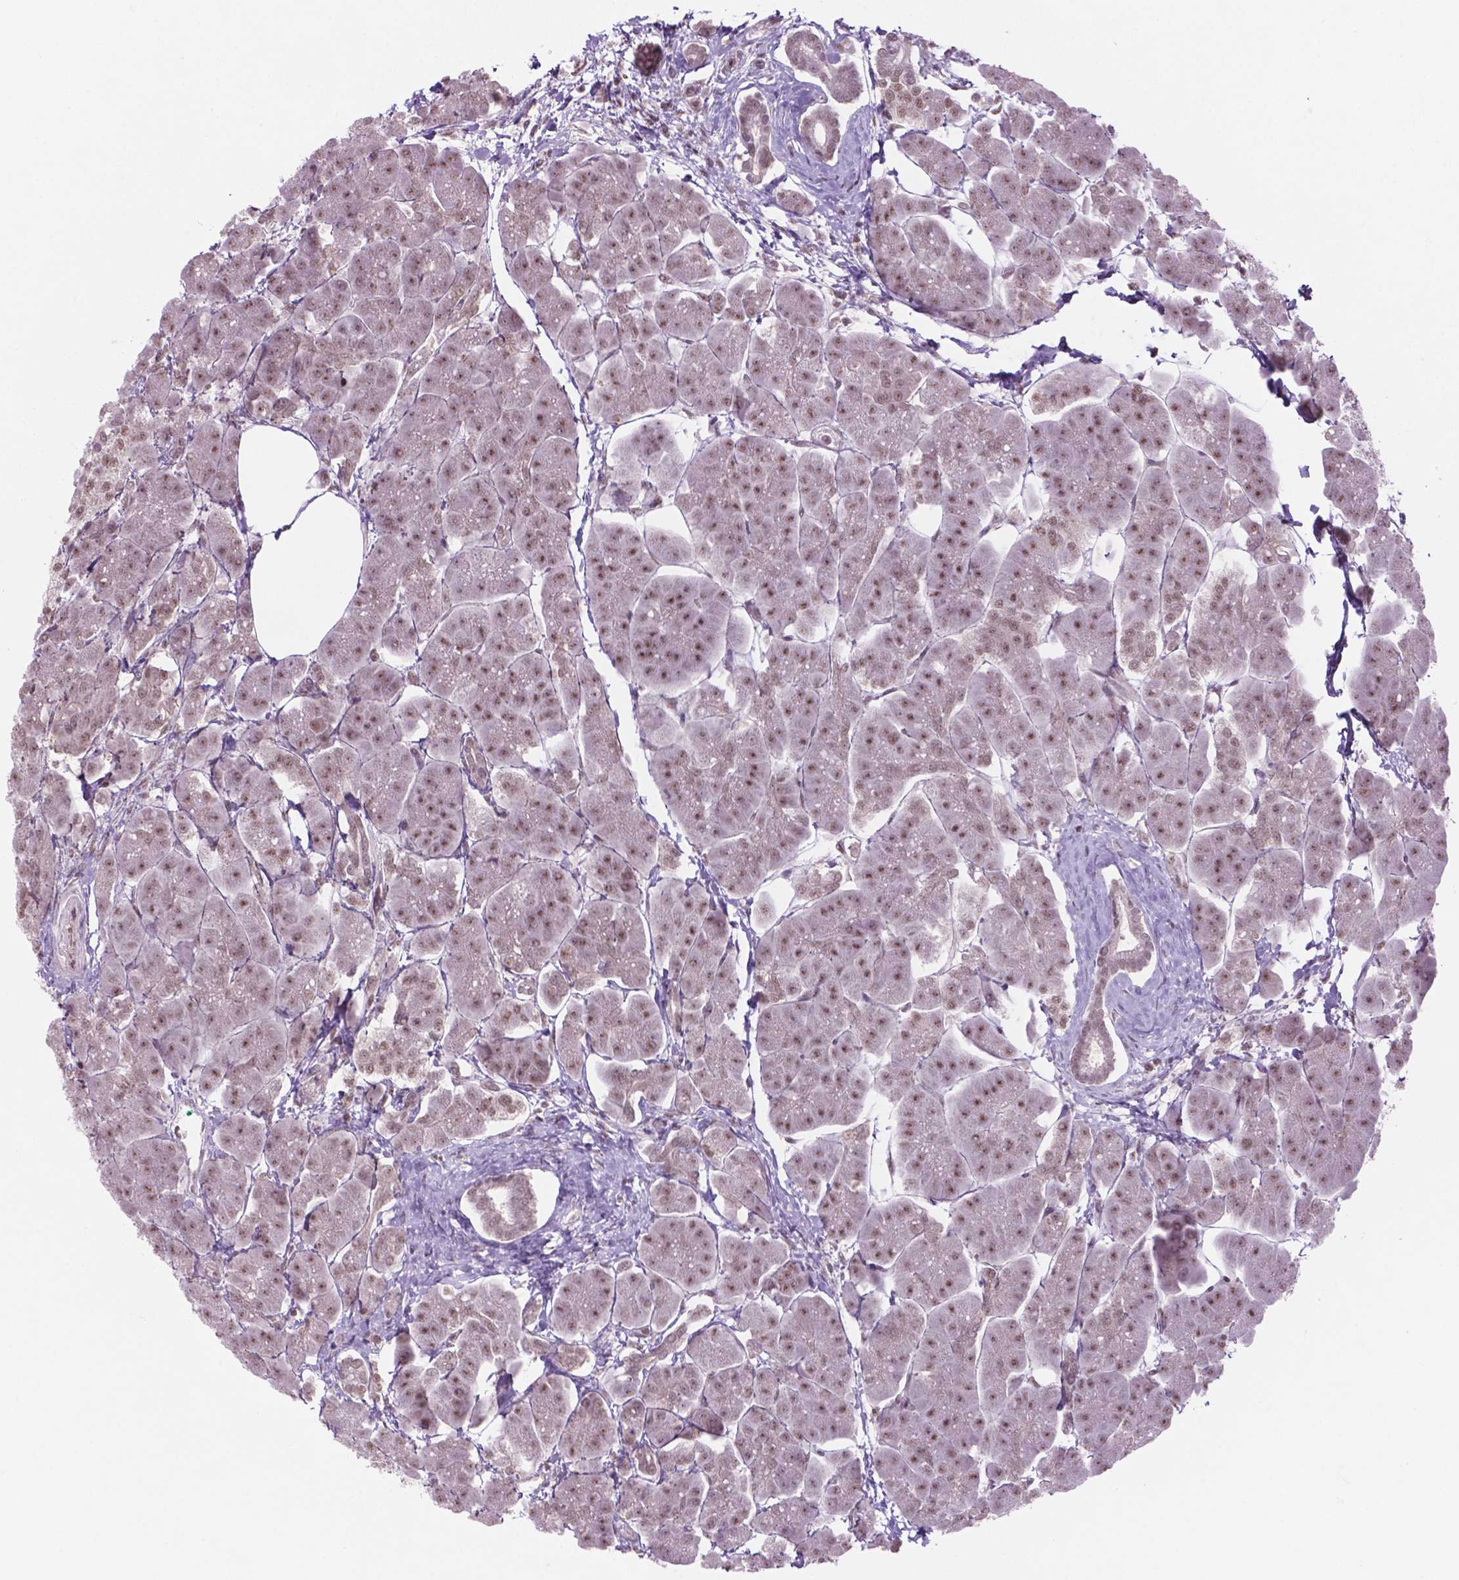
{"staining": {"intensity": "moderate", "quantity": ">75%", "location": "nuclear"}, "tissue": "pancreas", "cell_type": "Exocrine glandular cells", "image_type": "normal", "snomed": [{"axis": "morphology", "description": "Normal tissue, NOS"}, {"axis": "topography", "description": "Adipose tissue"}, {"axis": "topography", "description": "Pancreas"}, {"axis": "topography", "description": "Peripheral nerve tissue"}], "caption": "Protein staining by IHC demonstrates moderate nuclear staining in approximately >75% of exocrine glandular cells in normal pancreas. (DAB (3,3'-diaminobenzidine) IHC, brown staining for protein, blue staining for nuclei).", "gene": "PHAX", "patient": {"sex": "female", "age": 58}}